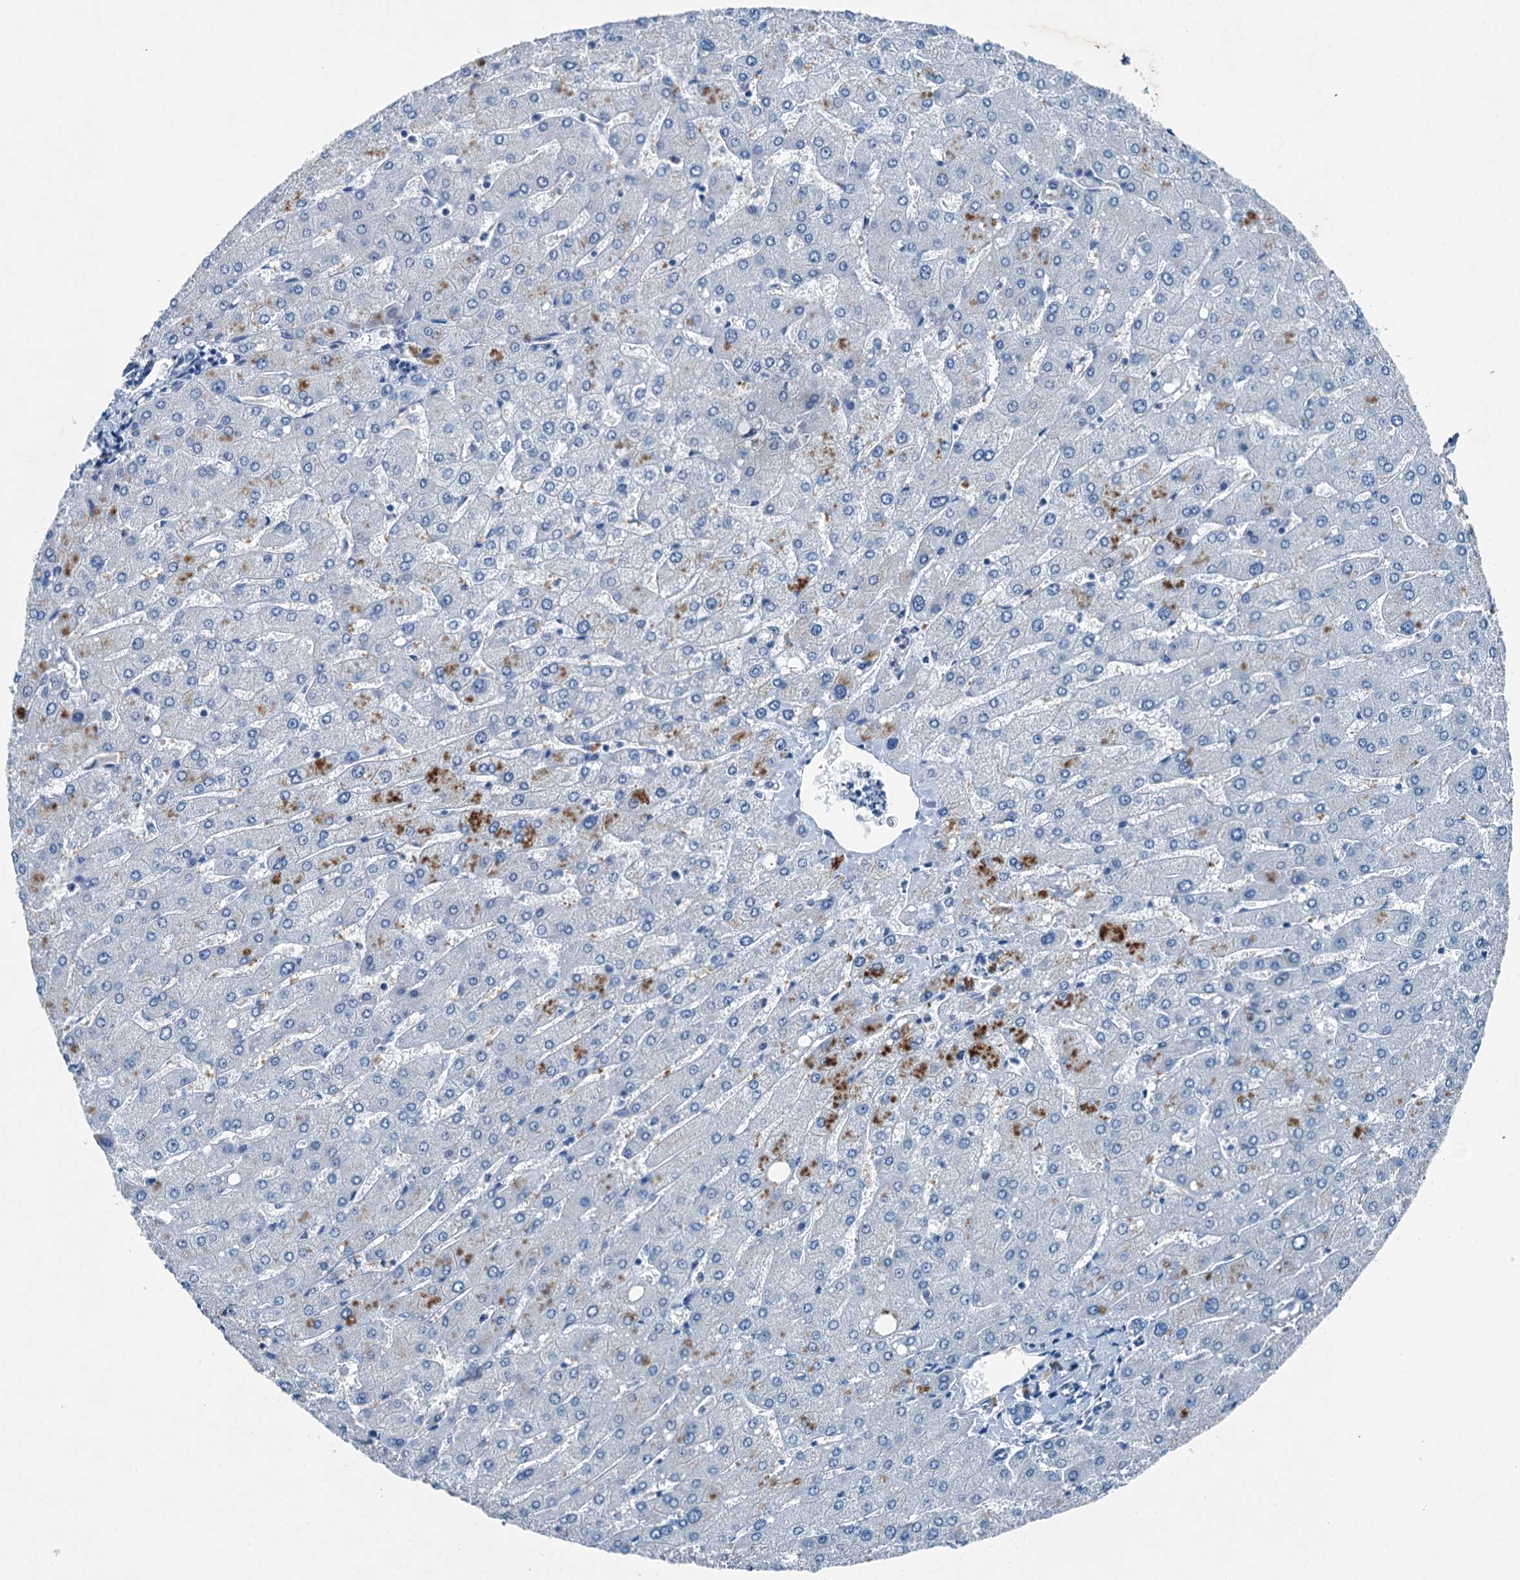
{"staining": {"intensity": "negative", "quantity": "none", "location": "none"}, "tissue": "liver", "cell_type": "Cholangiocytes", "image_type": "normal", "snomed": [{"axis": "morphology", "description": "Normal tissue, NOS"}, {"axis": "topography", "description": "Liver"}], "caption": "DAB immunohistochemical staining of unremarkable liver exhibits no significant staining in cholangiocytes.", "gene": "RAB3IL1", "patient": {"sex": "male", "age": 55}}